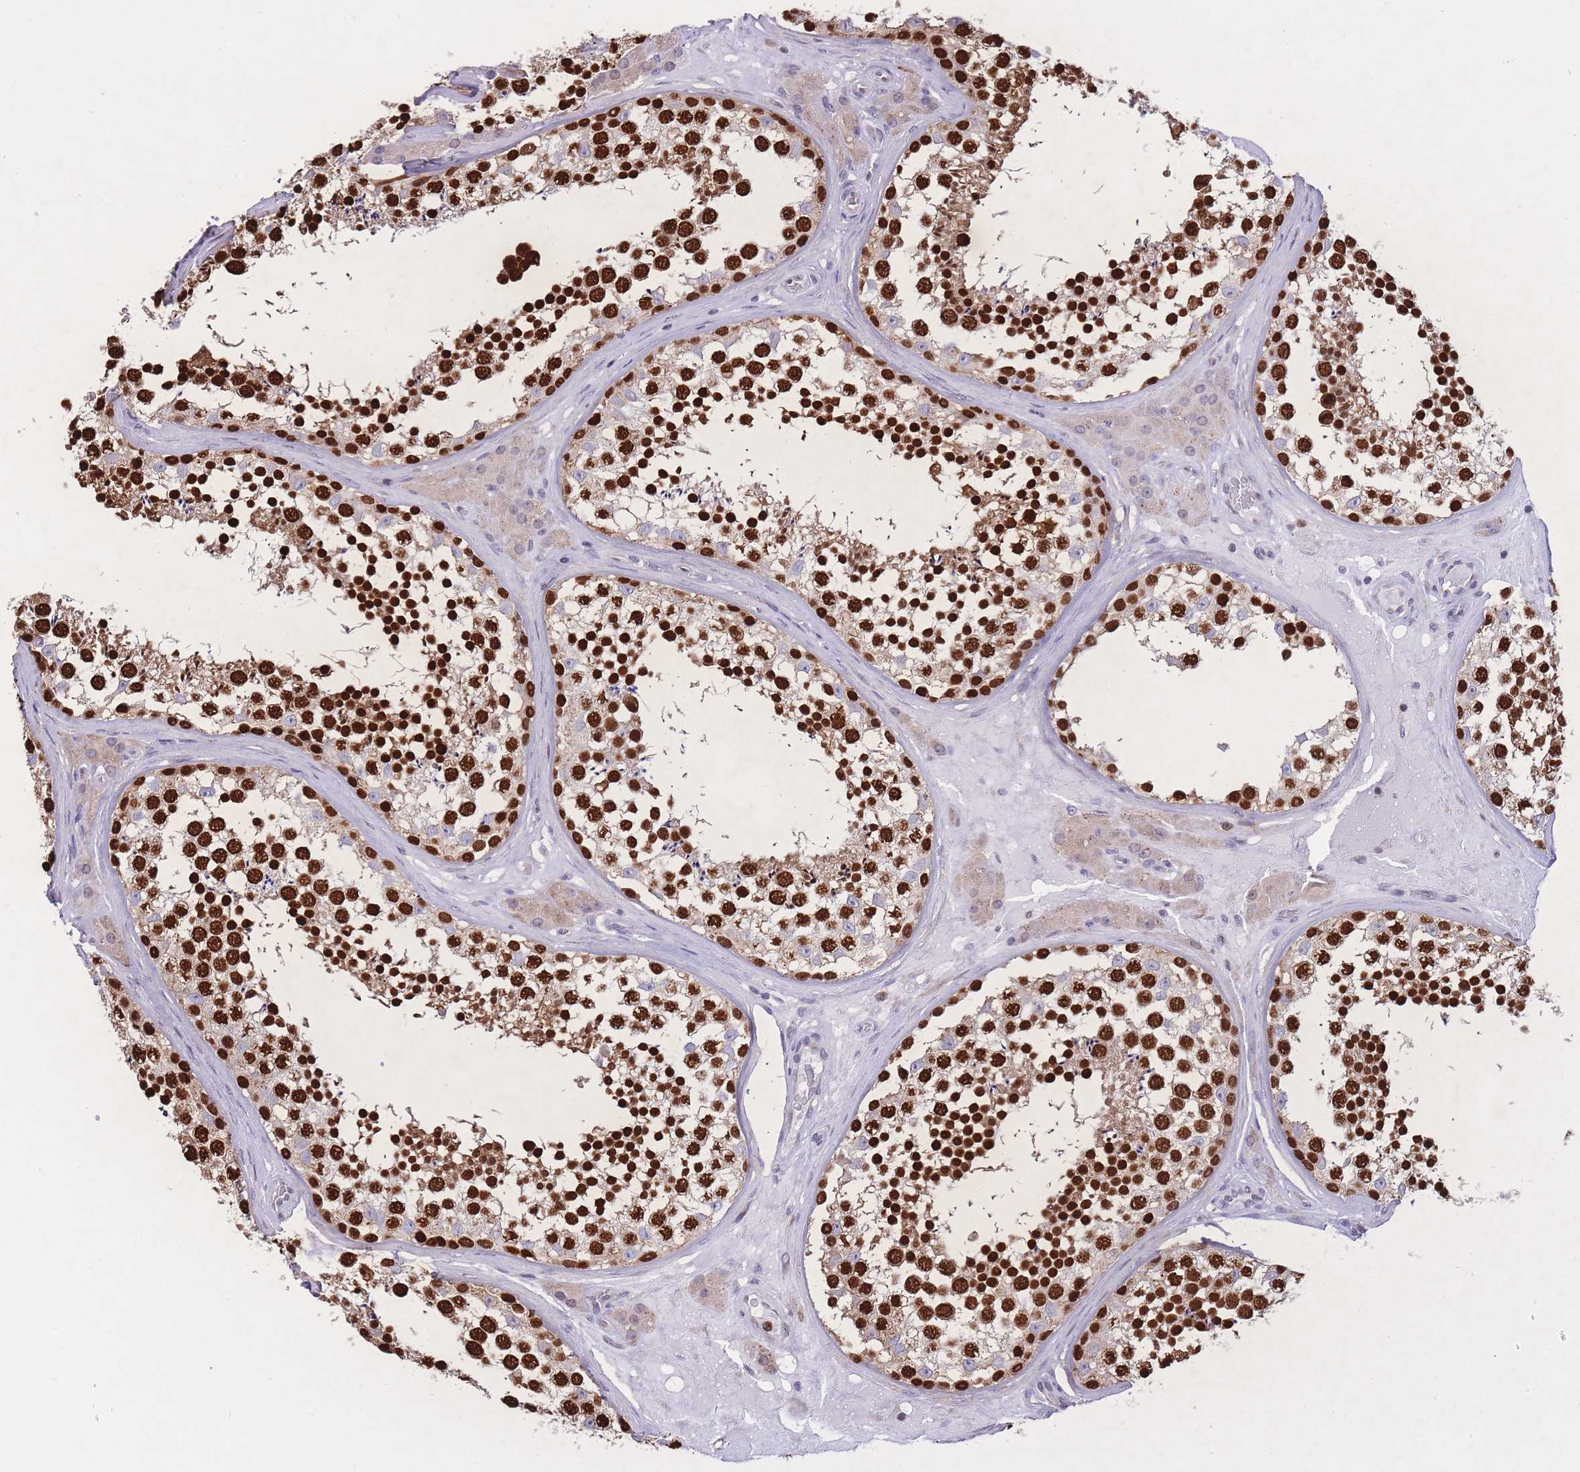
{"staining": {"intensity": "strong", "quantity": ">75%", "location": "nuclear"}, "tissue": "testis", "cell_type": "Cells in seminiferous ducts", "image_type": "normal", "snomed": [{"axis": "morphology", "description": "Normal tissue, NOS"}, {"axis": "topography", "description": "Testis"}], "caption": "DAB immunohistochemical staining of benign testis demonstrates strong nuclear protein staining in about >75% of cells in seminiferous ducts.", "gene": "ZNF662", "patient": {"sex": "male", "age": 46}}